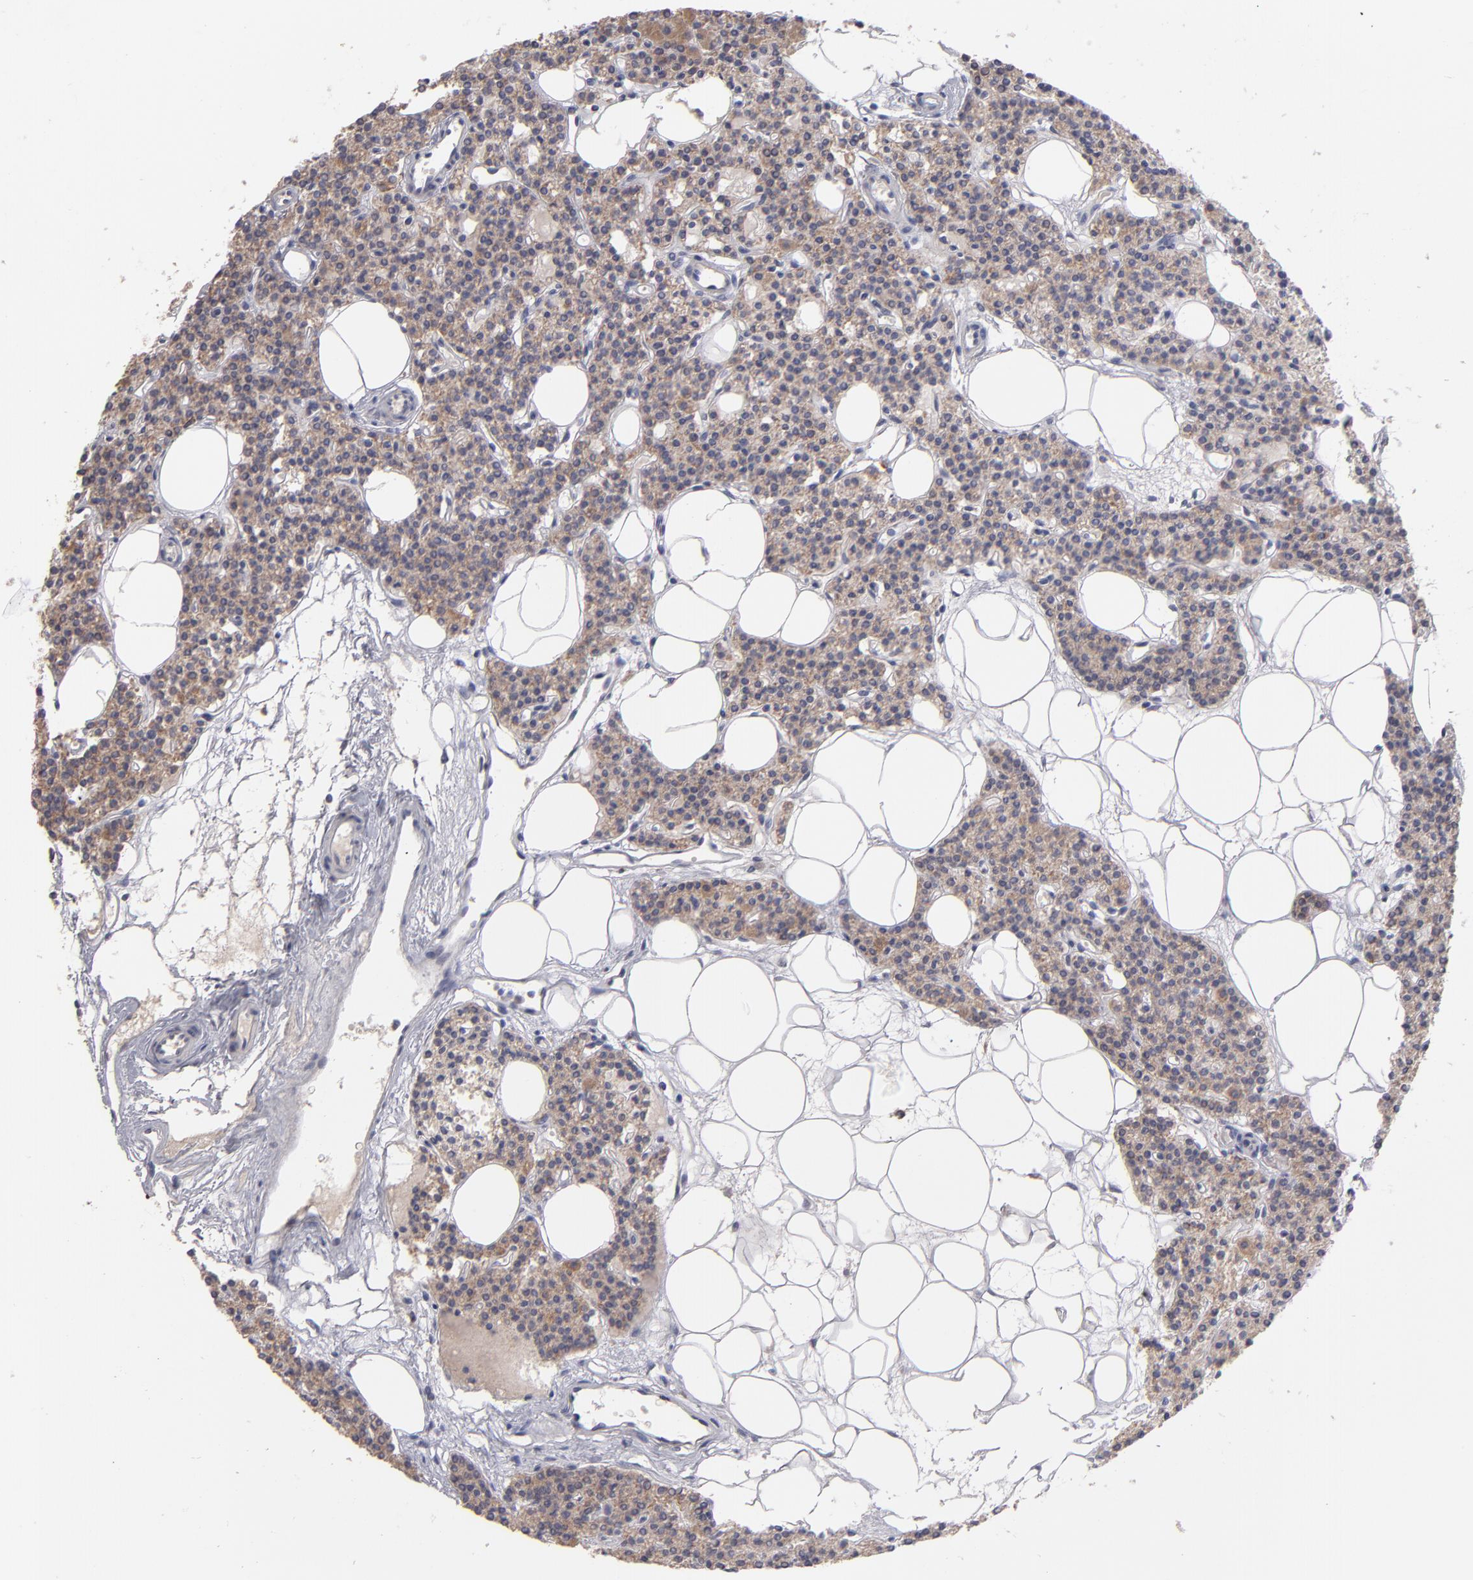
{"staining": {"intensity": "strong", "quantity": ">75%", "location": "cytoplasmic/membranous"}, "tissue": "parathyroid gland", "cell_type": "Glandular cells", "image_type": "normal", "snomed": [{"axis": "morphology", "description": "Normal tissue, NOS"}, {"axis": "topography", "description": "Parathyroid gland"}], "caption": "Glandular cells exhibit high levels of strong cytoplasmic/membranous staining in about >75% of cells in unremarkable human parathyroid gland.", "gene": "HCCS", "patient": {"sex": "male", "age": 24}}